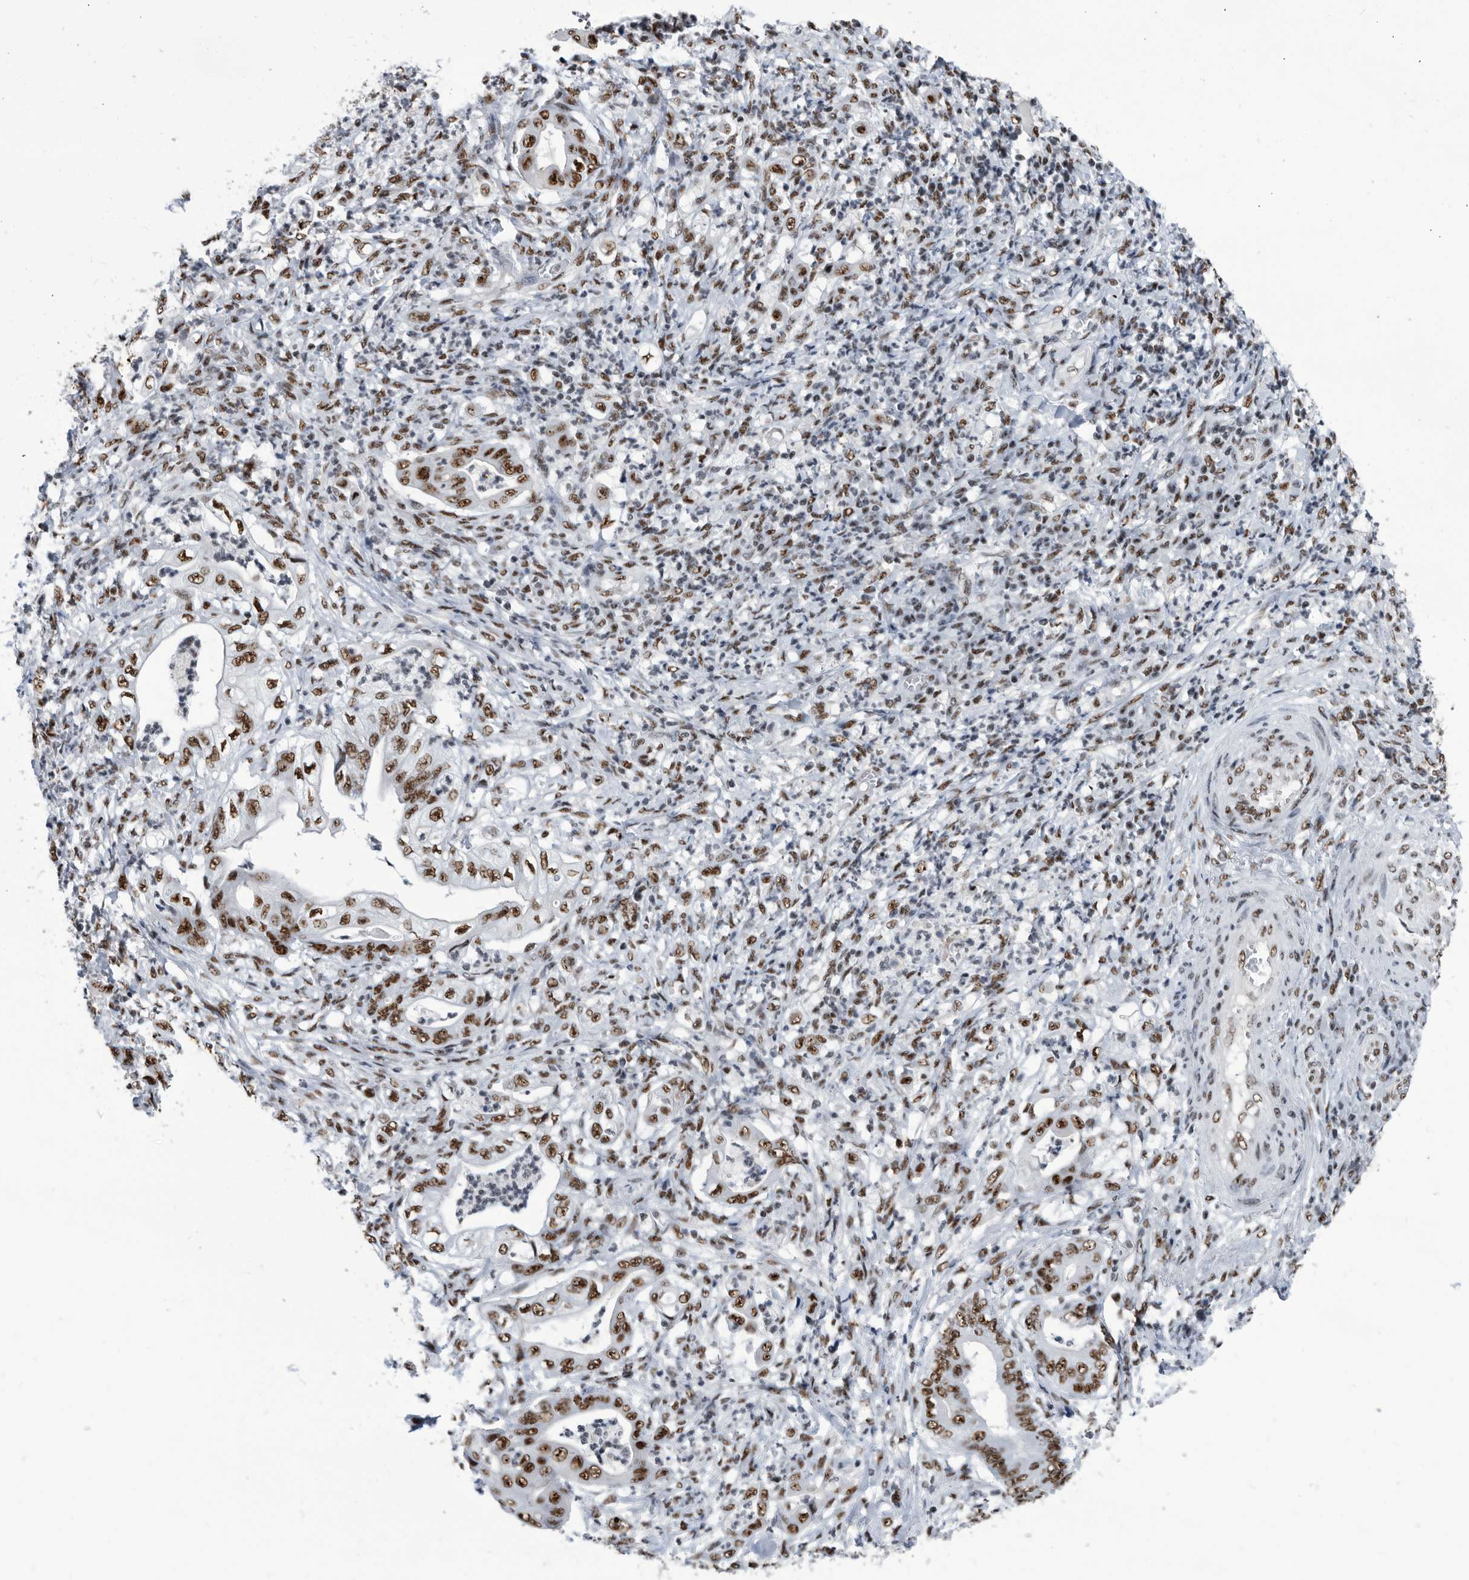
{"staining": {"intensity": "strong", "quantity": ">75%", "location": "nuclear"}, "tissue": "stomach cancer", "cell_type": "Tumor cells", "image_type": "cancer", "snomed": [{"axis": "morphology", "description": "Adenocarcinoma, NOS"}, {"axis": "topography", "description": "Stomach"}], "caption": "A histopathology image of human stomach cancer stained for a protein demonstrates strong nuclear brown staining in tumor cells.", "gene": "SF3A1", "patient": {"sex": "female", "age": 73}}